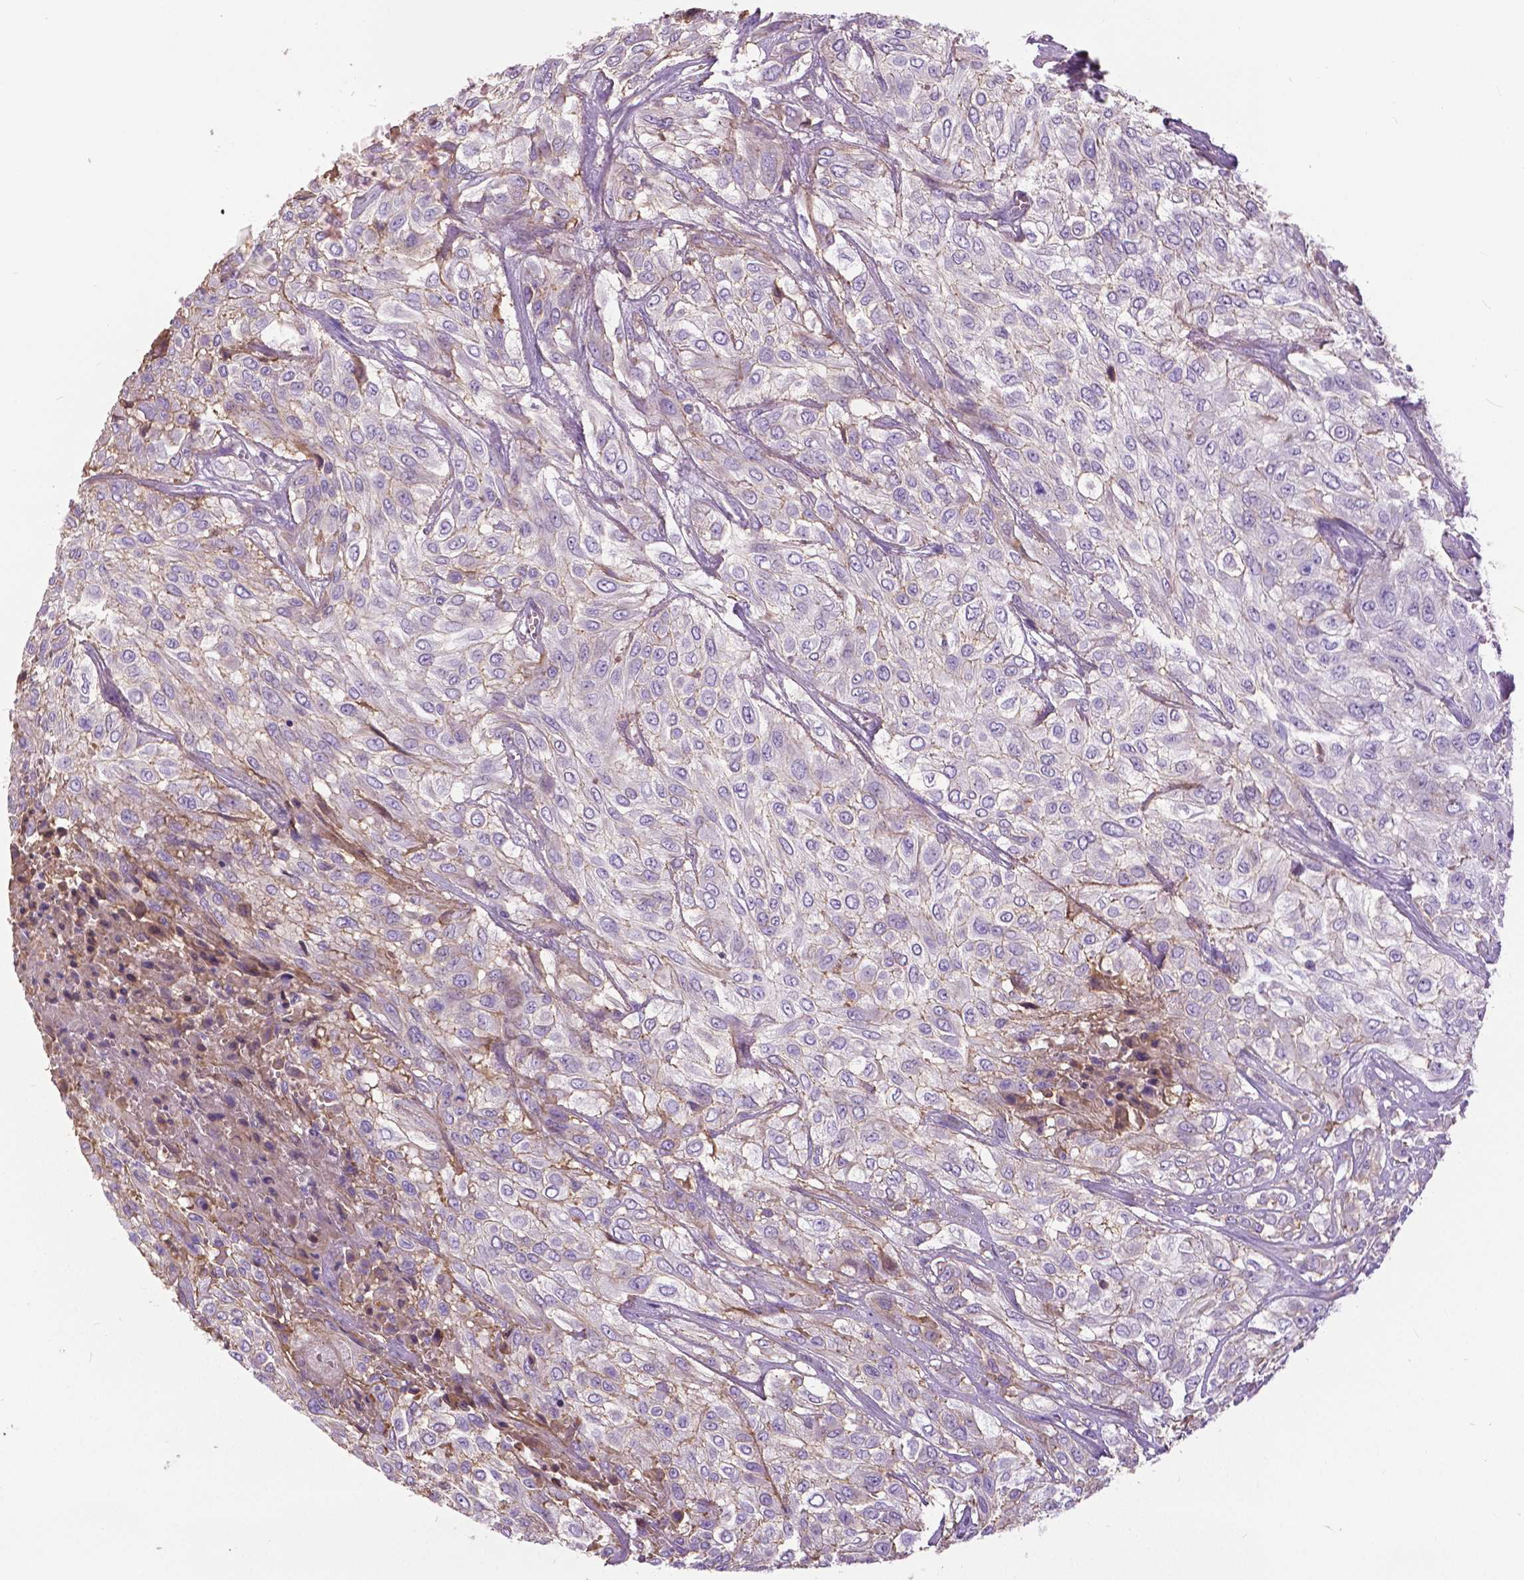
{"staining": {"intensity": "negative", "quantity": "none", "location": "none"}, "tissue": "urothelial cancer", "cell_type": "Tumor cells", "image_type": "cancer", "snomed": [{"axis": "morphology", "description": "Urothelial carcinoma, High grade"}, {"axis": "topography", "description": "Urinary bladder"}], "caption": "A high-resolution micrograph shows IHC staining of urothelial cancer, which demonstrates no significant expression in tumor cells. Nuclei are stained in blue.", "gene": "ANXA13", "patient": {"sex": "male", "age": 57}}